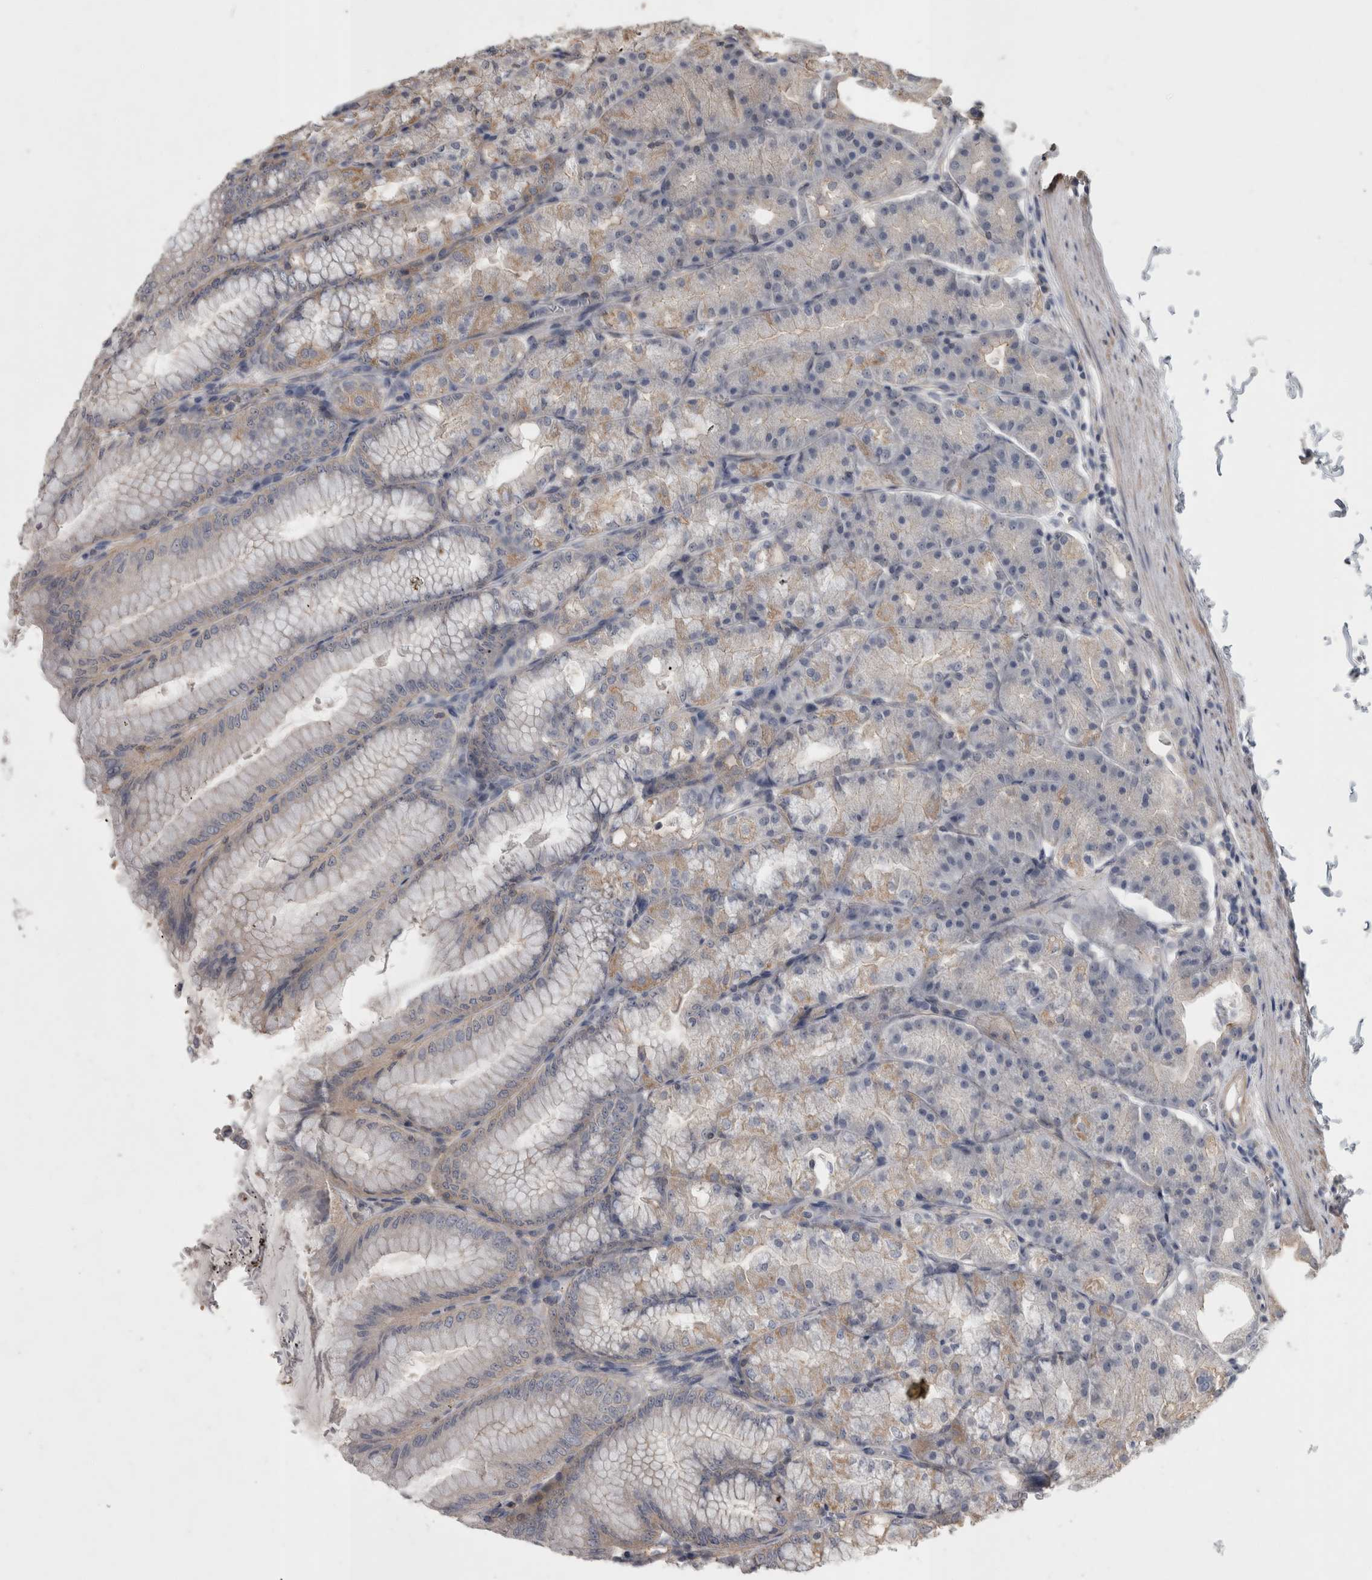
{"staining": {"intensity": "weak", "quantity": "25%-75%", "location": "cytoplasmic/membranous"}, "tissue": "stomach", "cell_type": "Glandular cells", "image_type": "normal", "snomed": [{"axis": "morphology", "description": "Normal tissue, NOS"}, {"axis": "topography", "description": "Stomach, lower"}], "caption": "Immunohistochemical staining of unremarkable human stomach reveals weak cytoplasmic/membranous protein staining in approximately 25%-75% of glandular cells. The staining was performed using DAB to visualize the protein expression in brown, while the nuclei were stained in blue with hematoxylin (Magnification: 20x).", "gene": "SPATA48", "patient": {"sex": "male", "age": 71}}